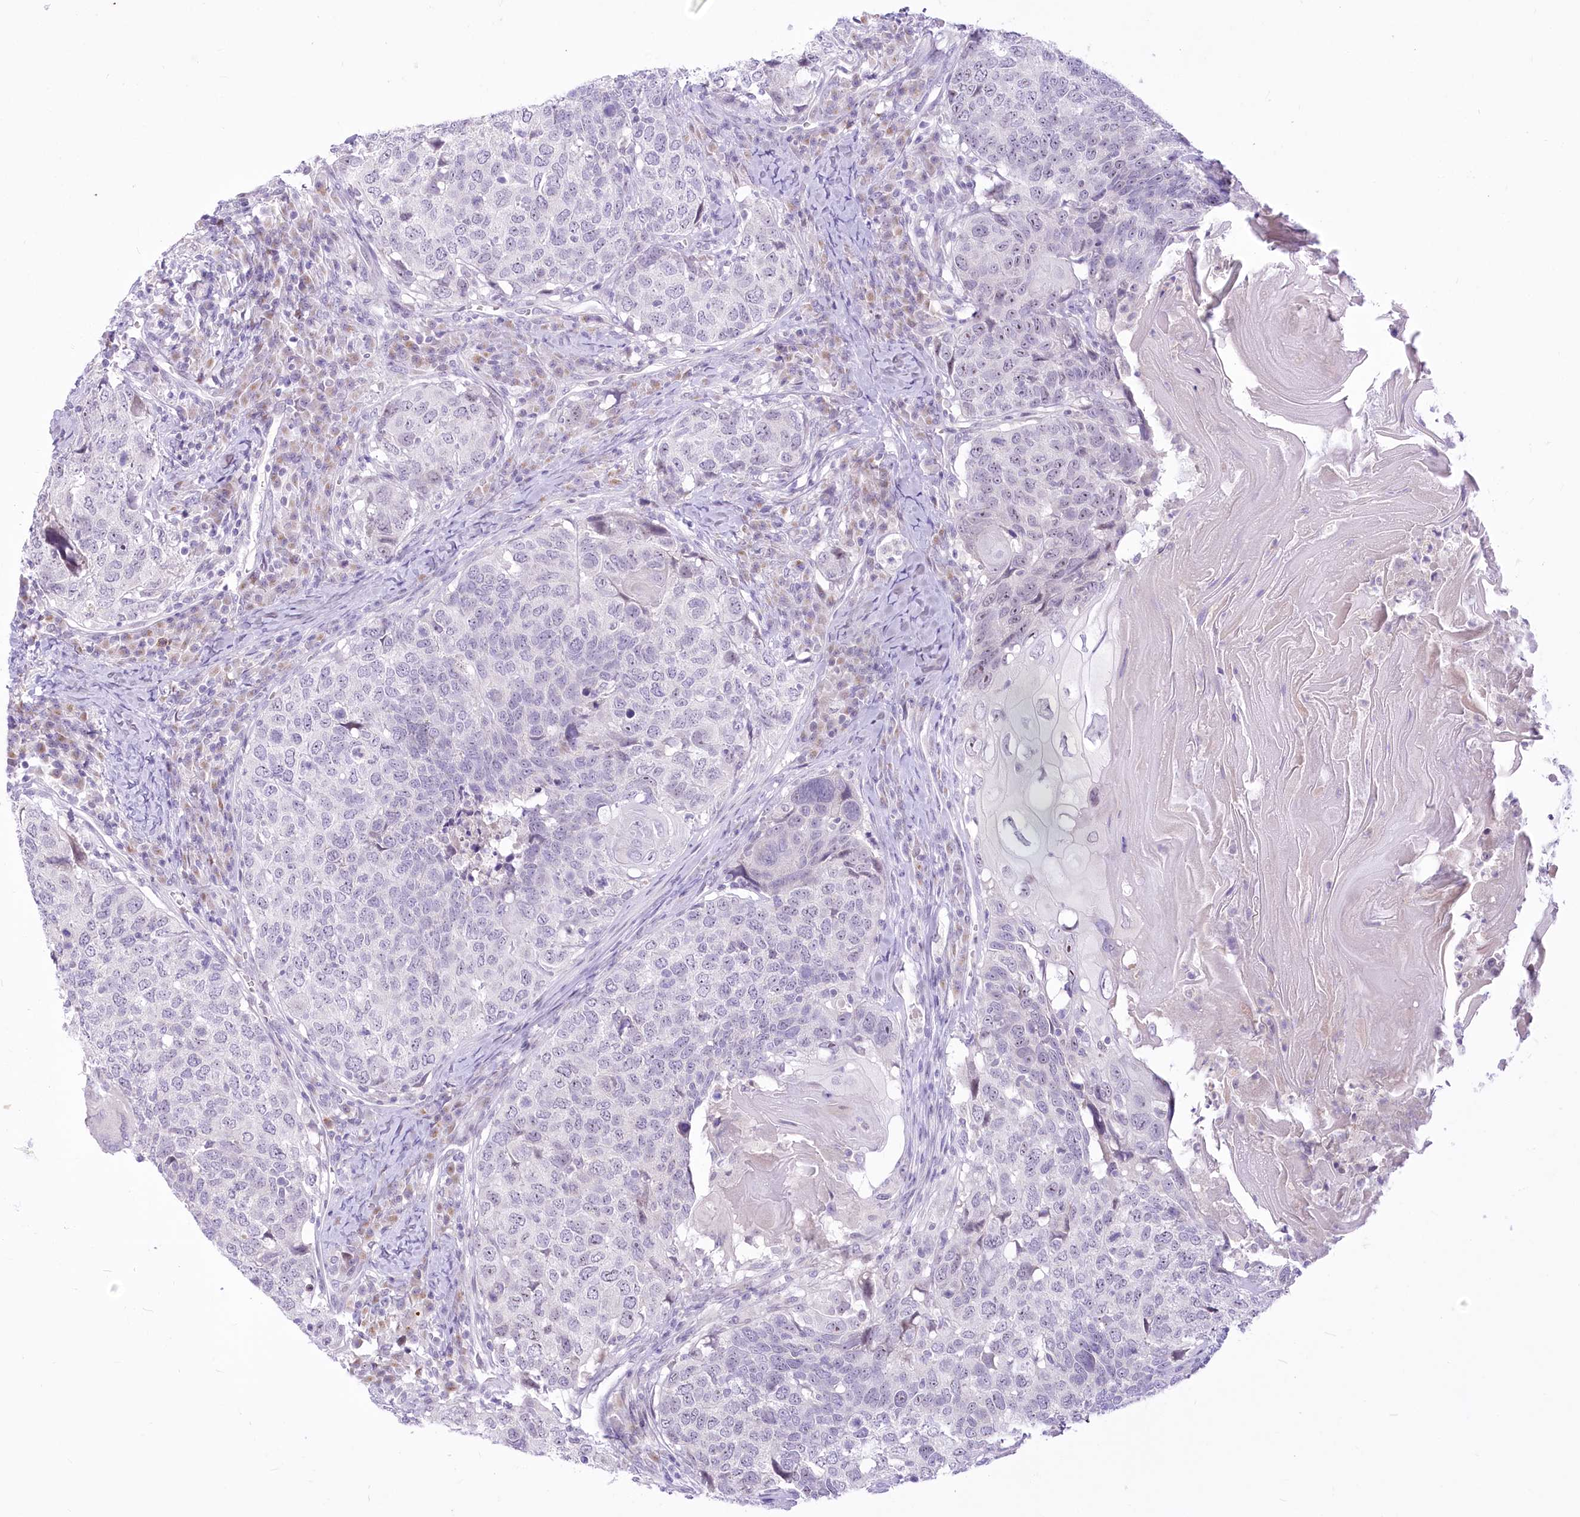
{"staining": {"intensity": "negative", "quantity": "none", "location": "none"}, "tissue": "head and neck cancer", "cell_type": "Tumor cells", "image_type": "cancer", "snomed": [{"axis": "morphology", "description": "Squamous cell carcinoma, NOS"}, {"axis": "topography", "description": "Head-Neck"}], "caption": "A high-resolution histopathology image shows immunohistochemistry staining of head and neck cancer (squamous cell carcinoma), which displays no significant positivity in tumor cells.", "gene": "BEND7", "patient": {"sex": "male", "age": 66}}